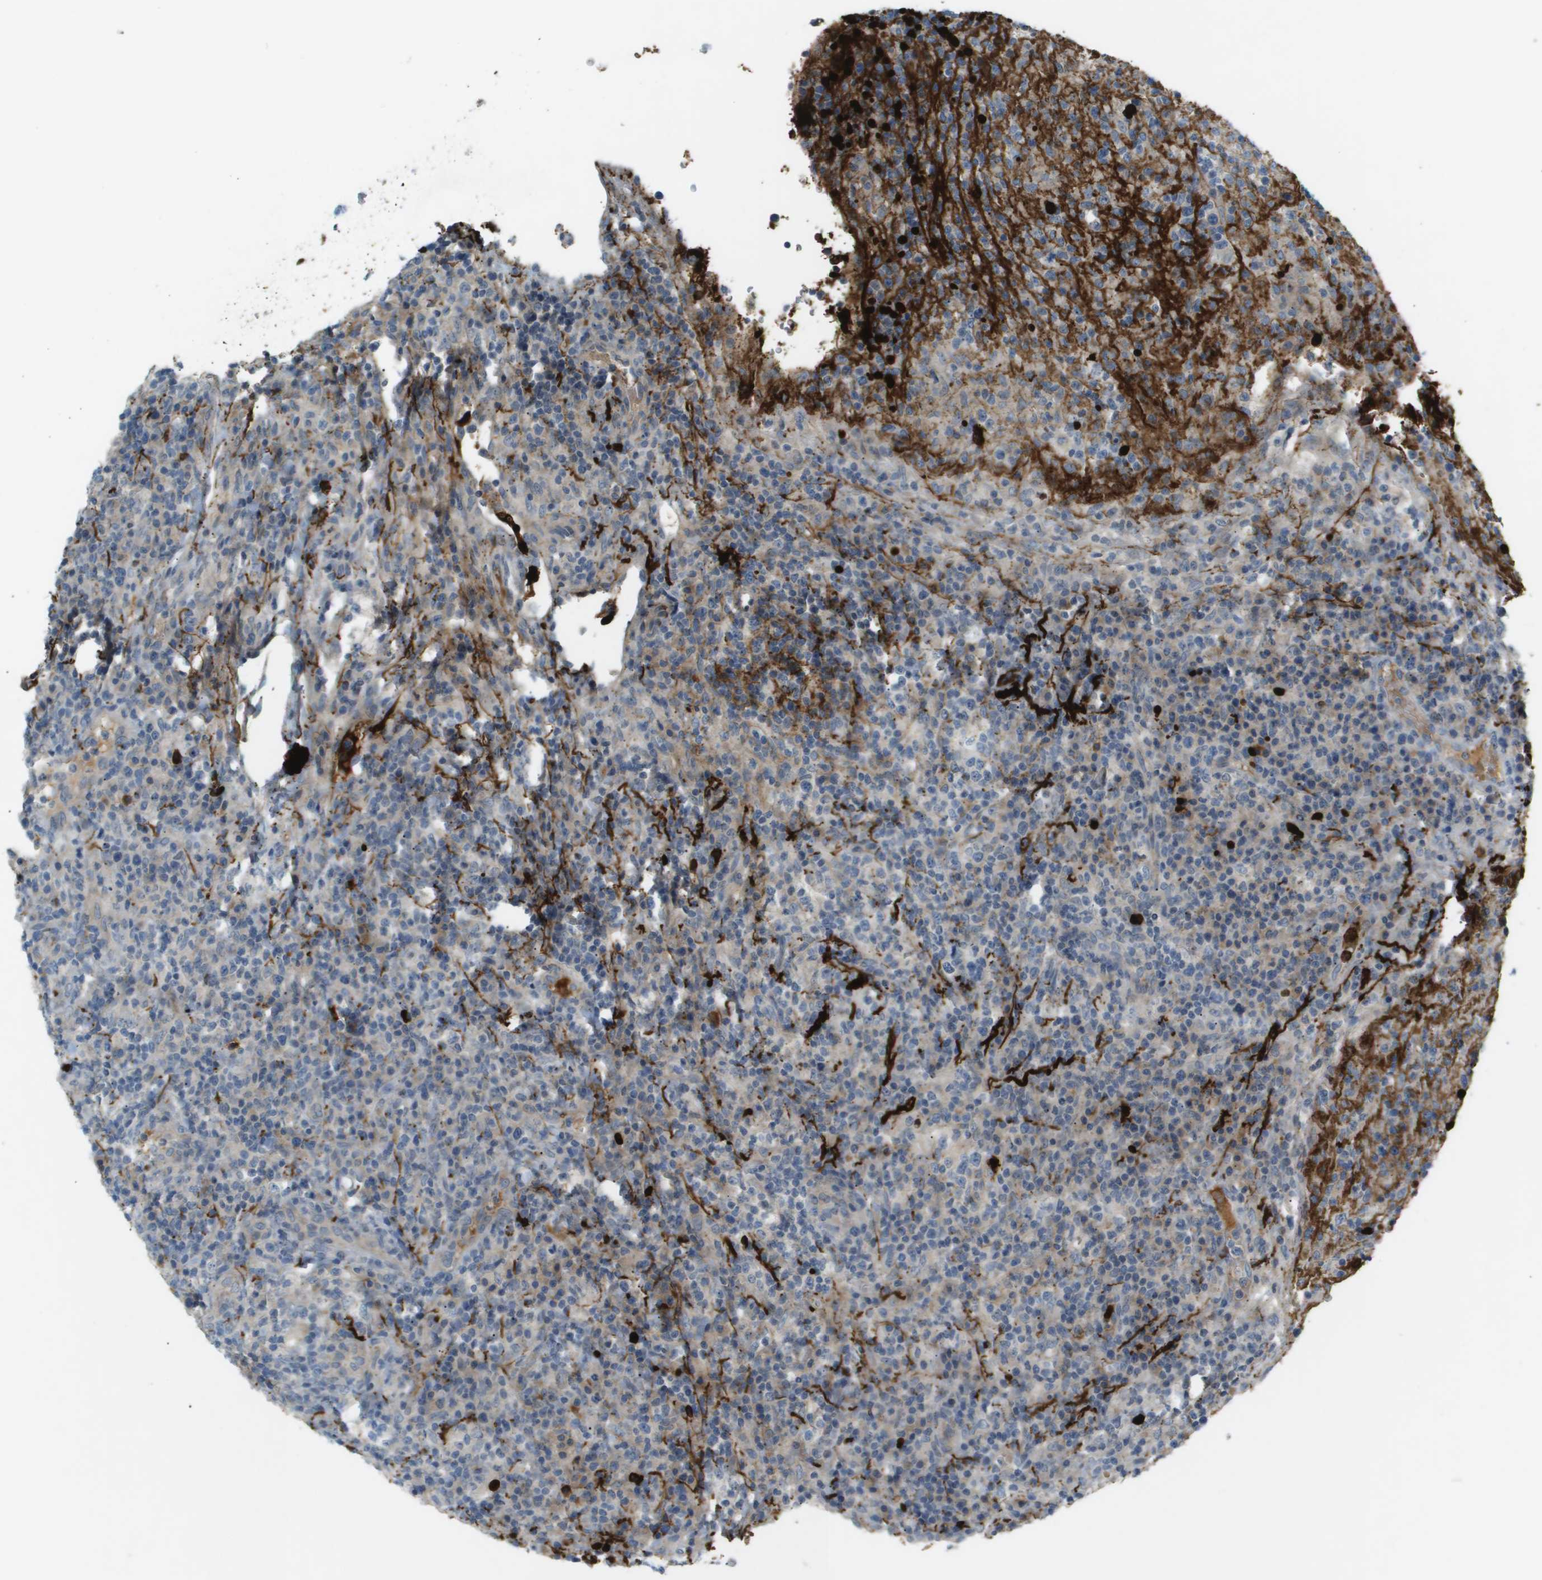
{"staining": {"intensity": "weak", "quantity": "<25%", "location": "cytoplasmic/membranous"}, "tissue": "lymphoma", "cell_type": "Tumor cells", "image_type": "cancer", "snomed": [{"axis": "morphology", "description": "Malignant lymphoma, non-Hodgkin's type, High grade"}, {"axis": "topography", "description": "Lymph node"}], "caption": "Immunohistochemistry (IHC) of high-grade malignant lymphoma, non-Hodgkin's type exhibits no positivity in tumor cells. (DAB (3,3'-diaminobenzidine) IHC with hematoxylin counter stain).", "gene": "VTN", "patient": {"sex": "female", "age": 76}}